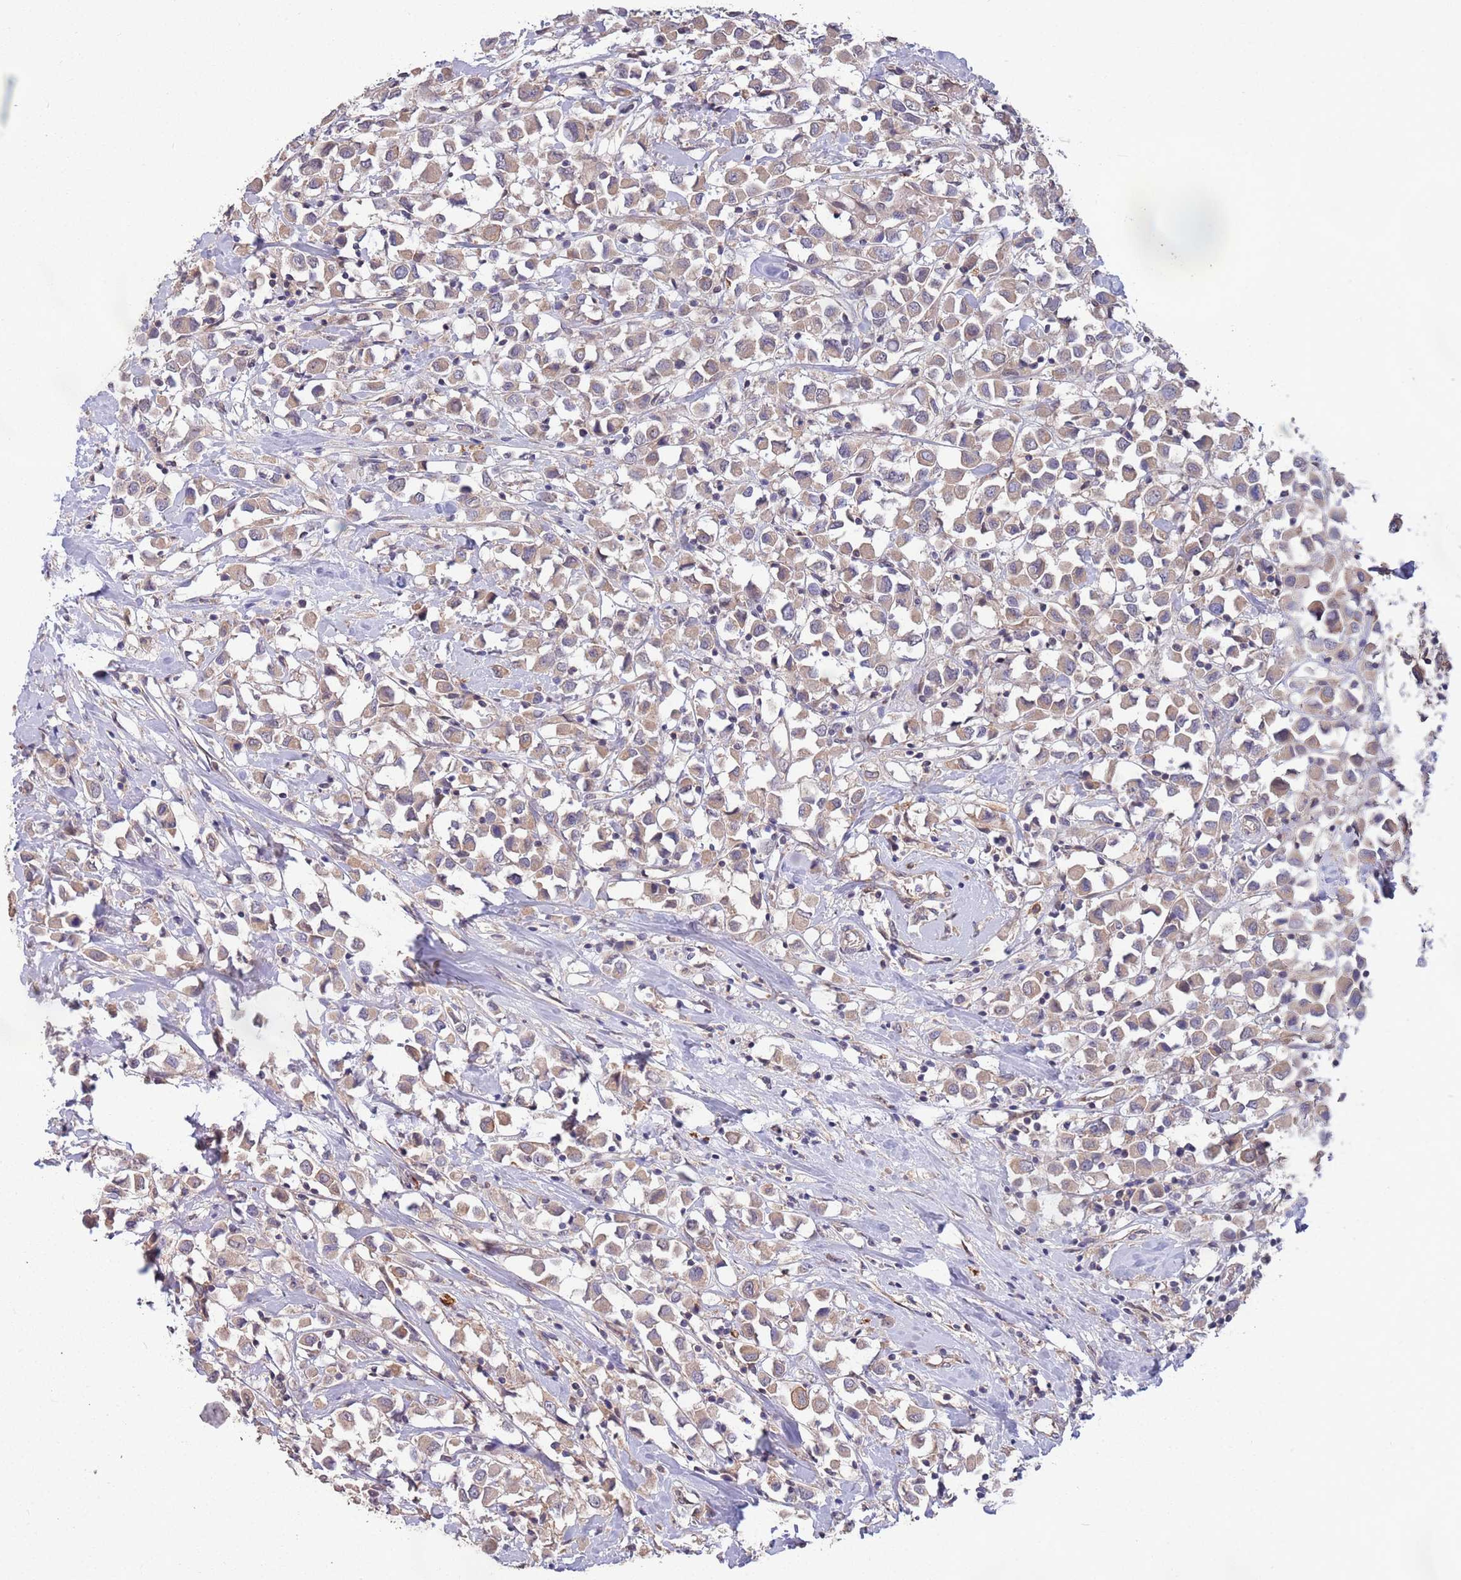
{"staining": {"intensity": "weak", "quantity": ">75%", "location": "cytoplasmic/membranous"}, "tissue": "breast cancer", "cell_type": "Tumor cells", "image_type": "cancer", "snomed": [{"axis": "morphology", "description": "Duct carcinoma"}, {"axis": "topography", "description": "Breast"}], "caption": "IHC of human breast cancer reveals low levels of weak cytoplasmic/membranous staining in approximately >75% of tumor cells.", "gene": "MARVELD2", "patient": {"sex": "female", "age": 61}}